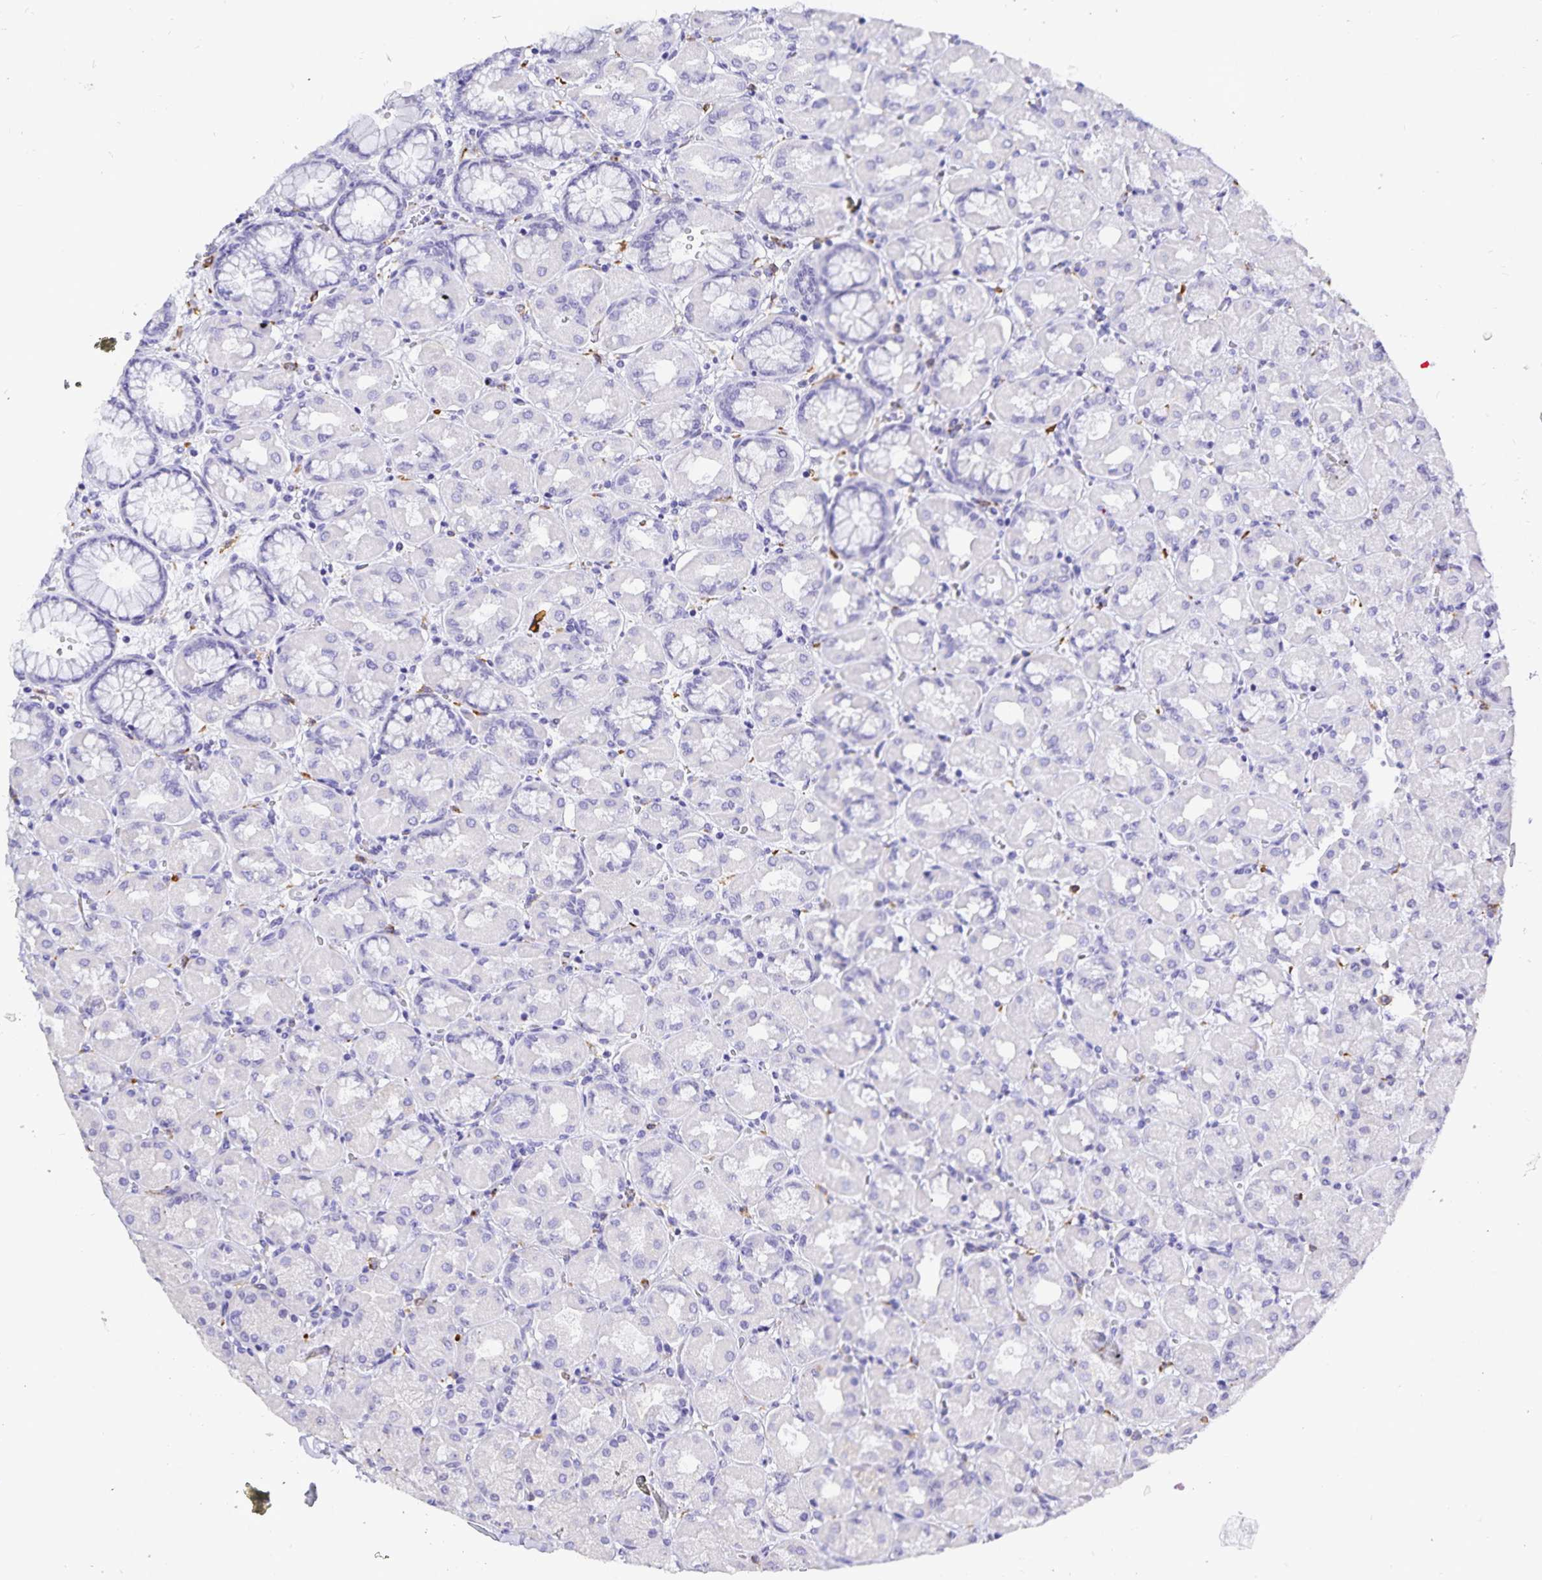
{"staining": {"intensity": "negative", "quantity": "none", "location": "none"}, "tissue": "stomach", "cell_type": "Glandular cells", "image_type": "normal", "snomed": [{"axis": "morphology", "description": "Normal tissue, NOS"}, {"axis": "topography", "description": "Stomach, upper"}], "caption": "This is a photomicrograph of immunohistochemistry (IHC) staining of unremarkable stomach, which shows no expression in glandular cells.", "gene": "PLAC1", "patient": {"sex": "female", "age": 56}}